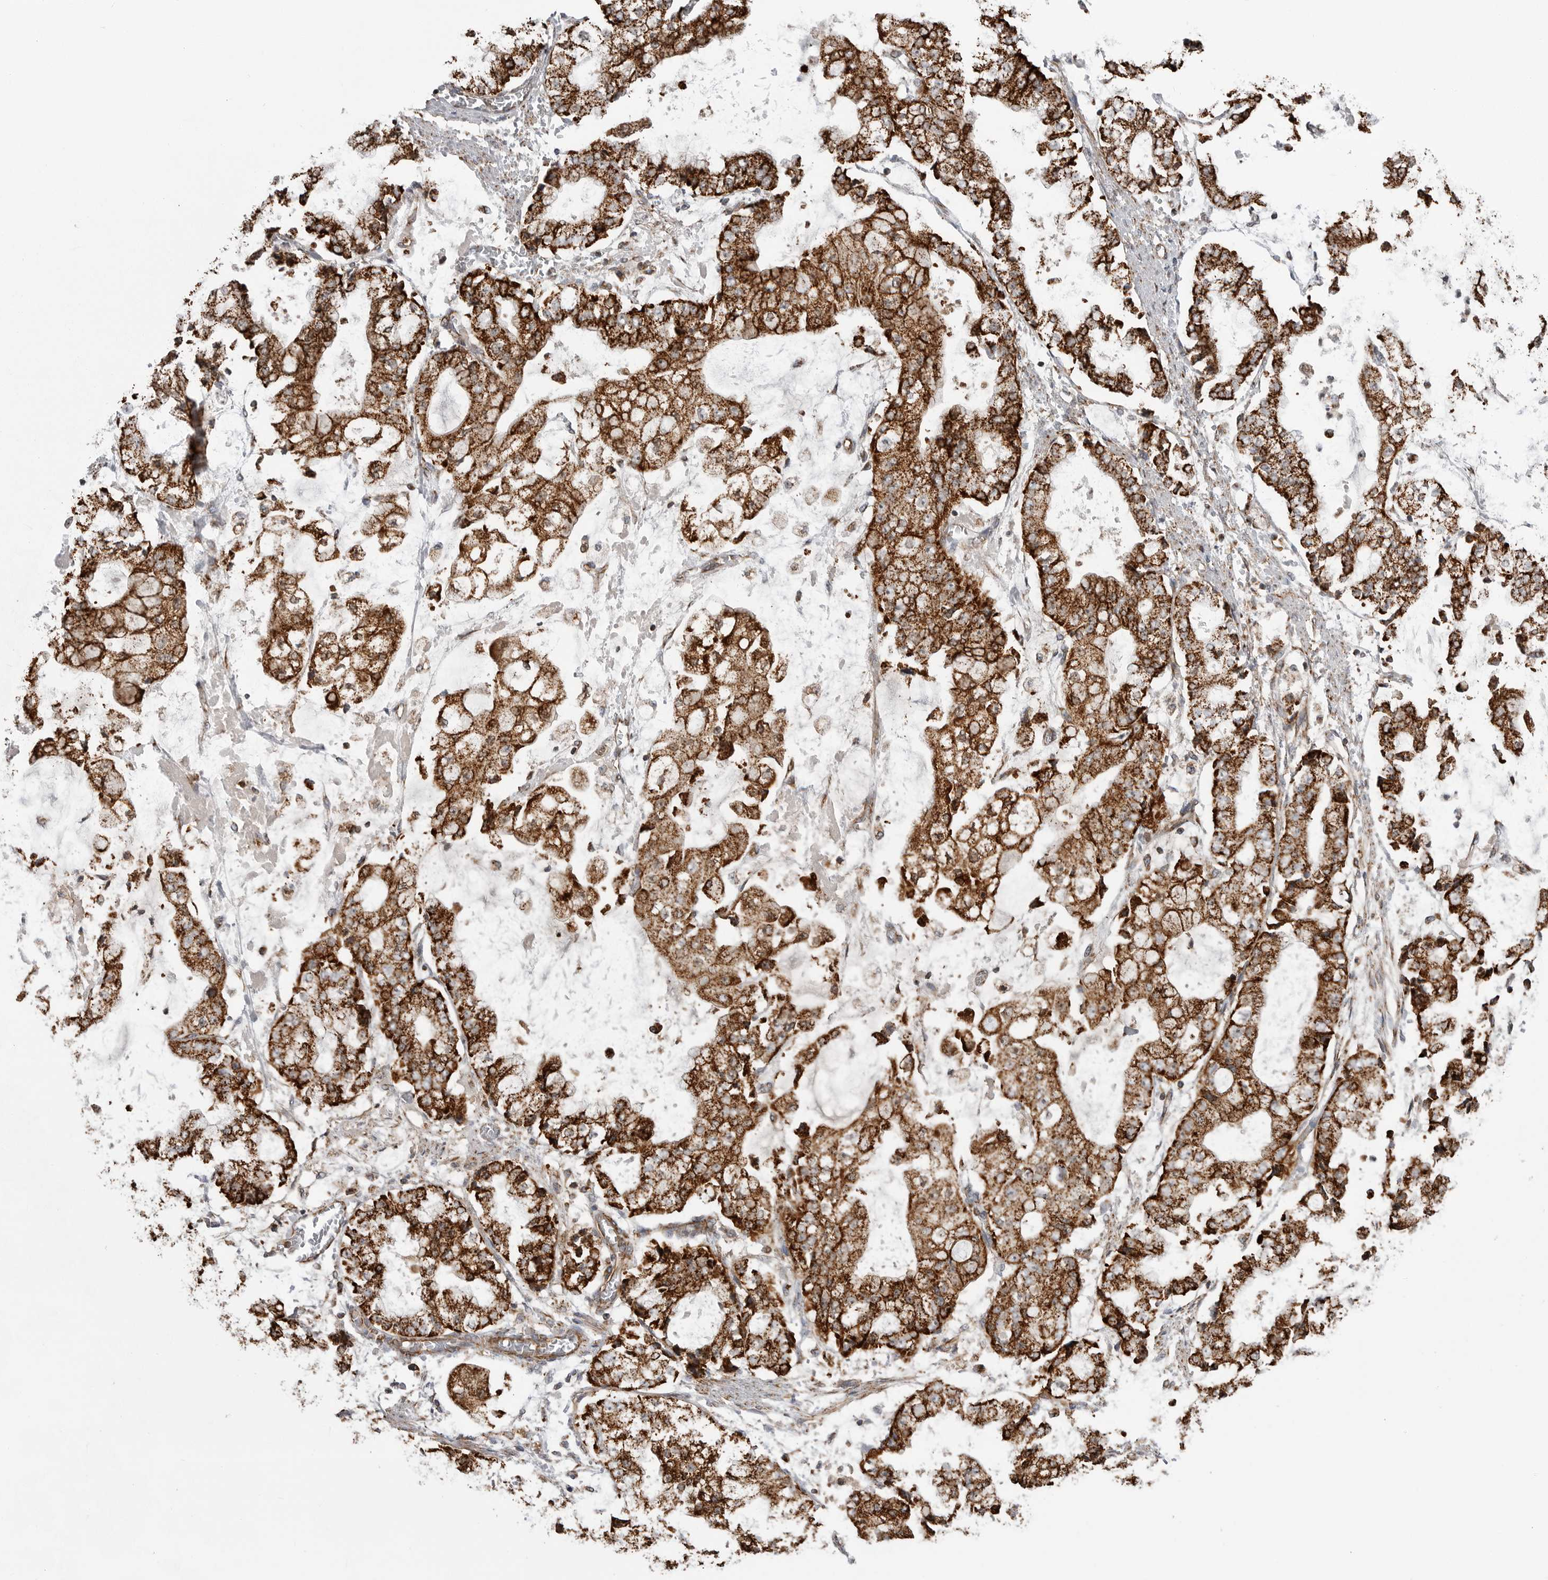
{"staining": {"intensity": "strong", "quantity": ">75%", "location": "cytoplasmic/membranous"}, "tissue": "stomach cancer", "cell_type": "Tumor cells", "image_type": "cancer", "snomed": [{"axis": "morphology", "description": "Adenocarcinoma, NOS"}, {"axis": "topography", "description": "Stomach"}], "caption": "Immunohistochemistry (IHC) image of neoplastic tissue: stomach adenocarcinoma stained using immunohistochemistry displays high levels of strong protein expression localized specifically in the cytoplasmic/membranous of tumor cells, appearing as a cytoplasmic/membranous brown color.", "gene": "FH", "patient": {"sex": "male", "age": 76}}